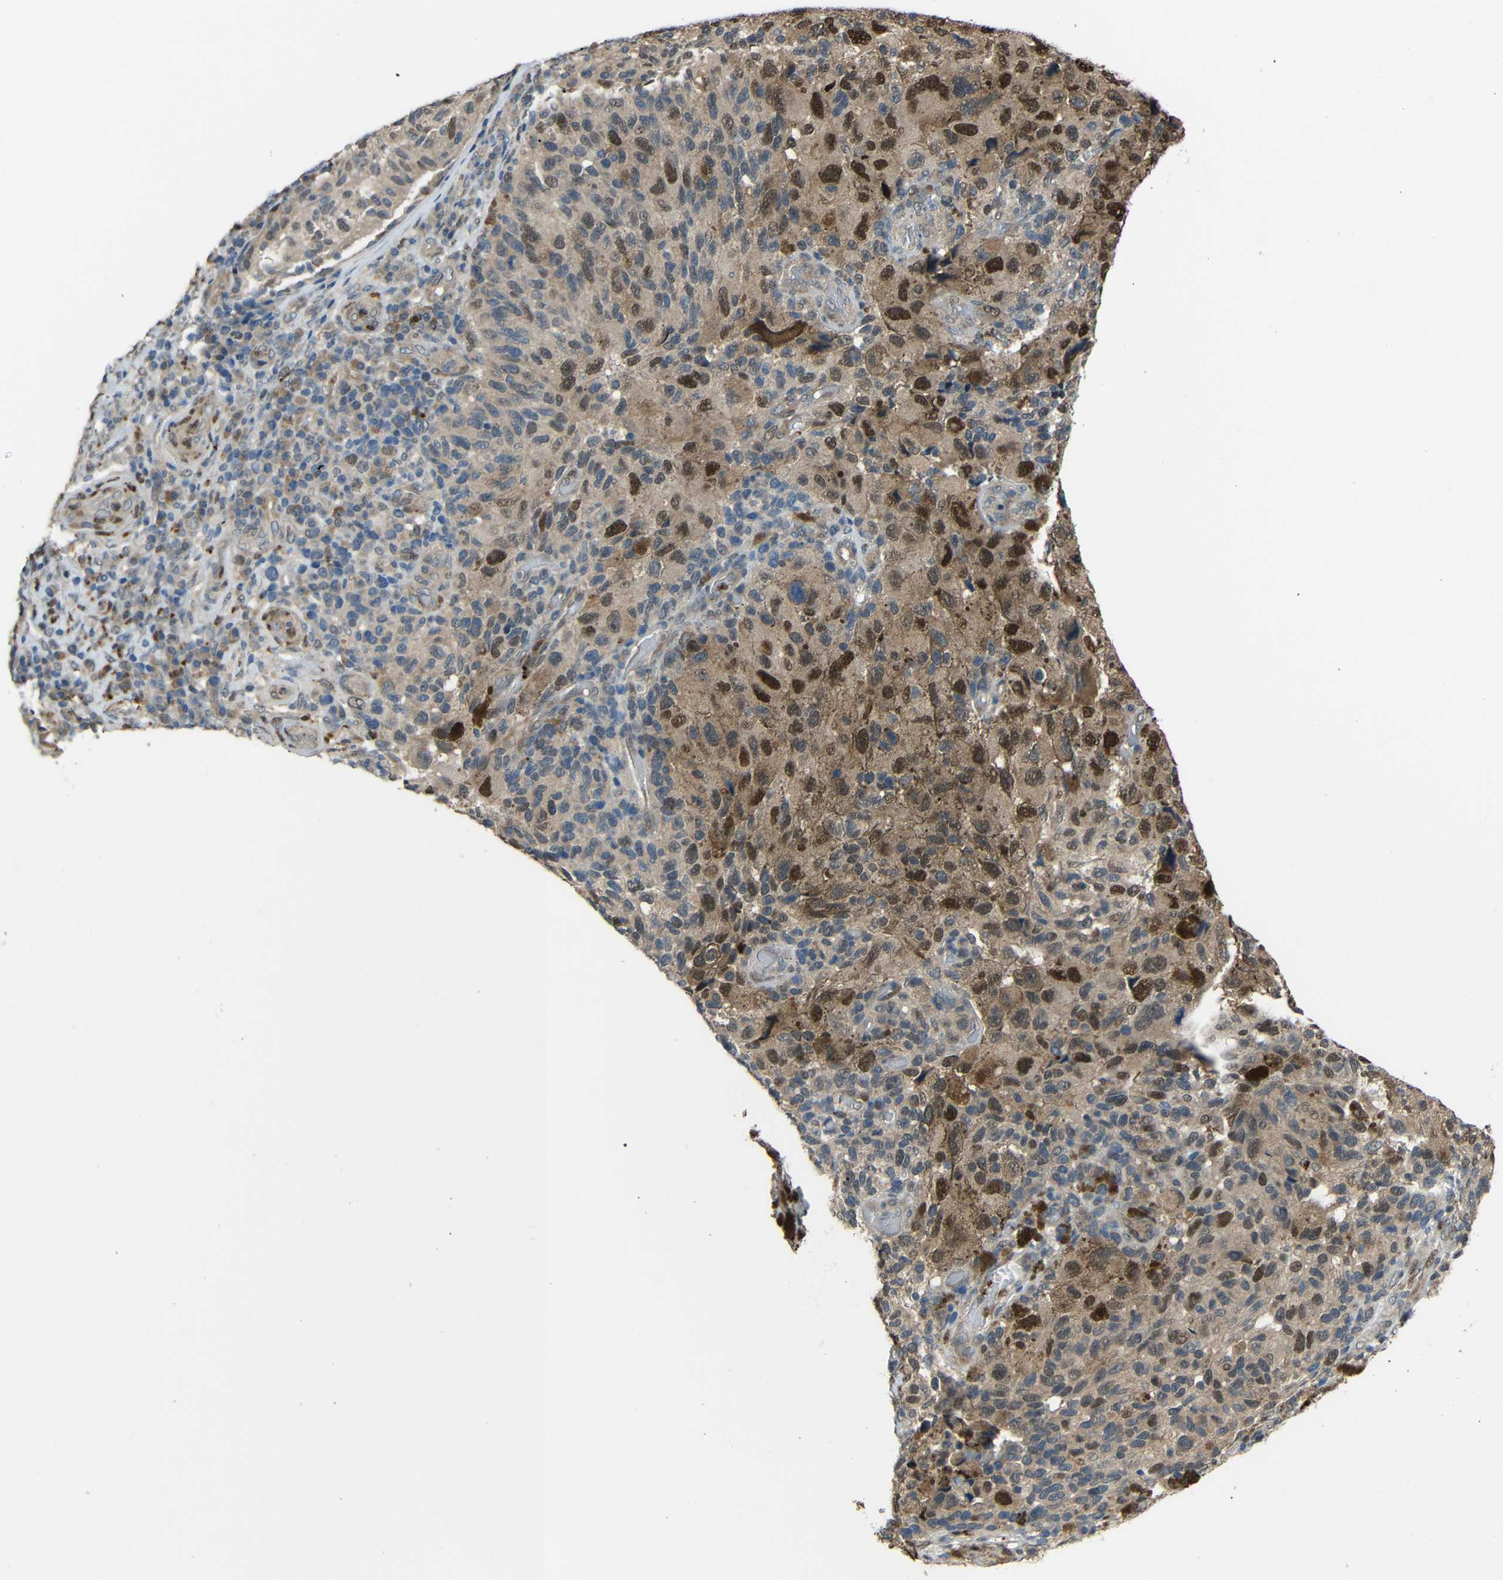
{"staining": {"intensity": "moderate", "quantity": "25%-75%", "location": "cytoplasmic/membranous,nuclear"}, "tissue": "melanoma", "cell_type": "Tumor cells", "image_type": "cancer", "snomed": [{"axis": "morphology", "description": "Malignant melanoma, NOS"}, {"axis": "topography", "description": "Skin"}], "caption": "DAB immunohistochemical staining of human malignant melanoma exhibits moderate cytoplasmic/membranous and nuclear protein positivity in approximately 25%-75% of tumor cells. (brown staining indicates protein expression, while blue staining denotes nuclei).", "gene": "STBD1", "patient": {"sex": "female", "age": 73}}